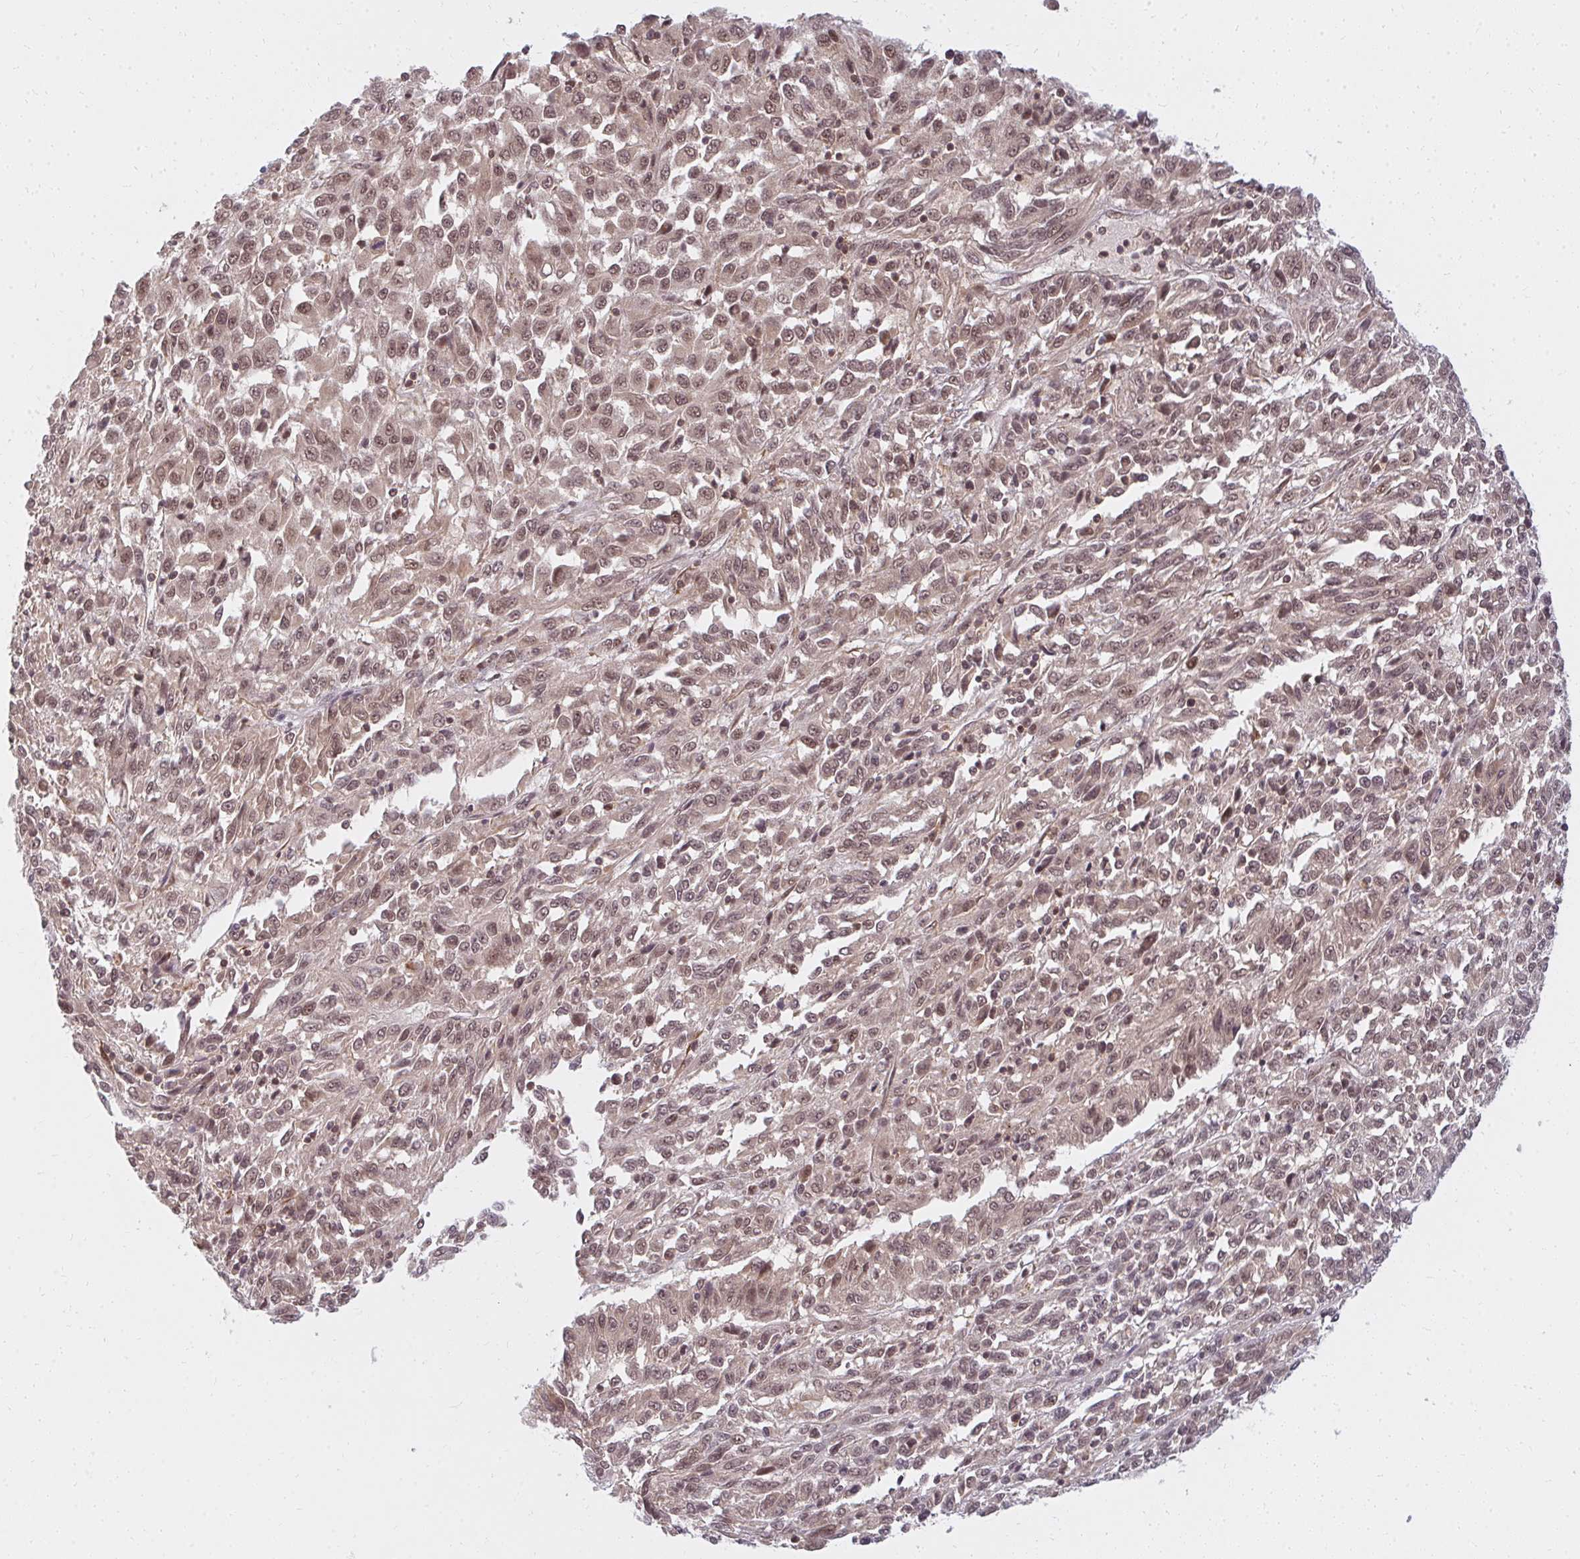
{"staining": {"intensity": "moderate", "quantity": ">75%", "location": "nuclear"}, "tissue": "melanoma", "cell_type": "Tumor cells", "image_type": "cancer", "snomed": [{"axis": "morphology", "description": "Malignant melanoma, Metastatic site"}, {"axis": "topography", "description": "Lung"}], "caption": "Protein expression analysis of malignant melanoma (metastatic site) reveals moderate nuclear positivity in approximately >75% of tumor cells. The staining was performed using DAB (3,3'-diaminobenzidine), with brown indicating positive protein expression. Nuclei are stained blue with hematoxylin.", "gene": "GTF3C6", "patient": {"sex": "male", "age": 64}}